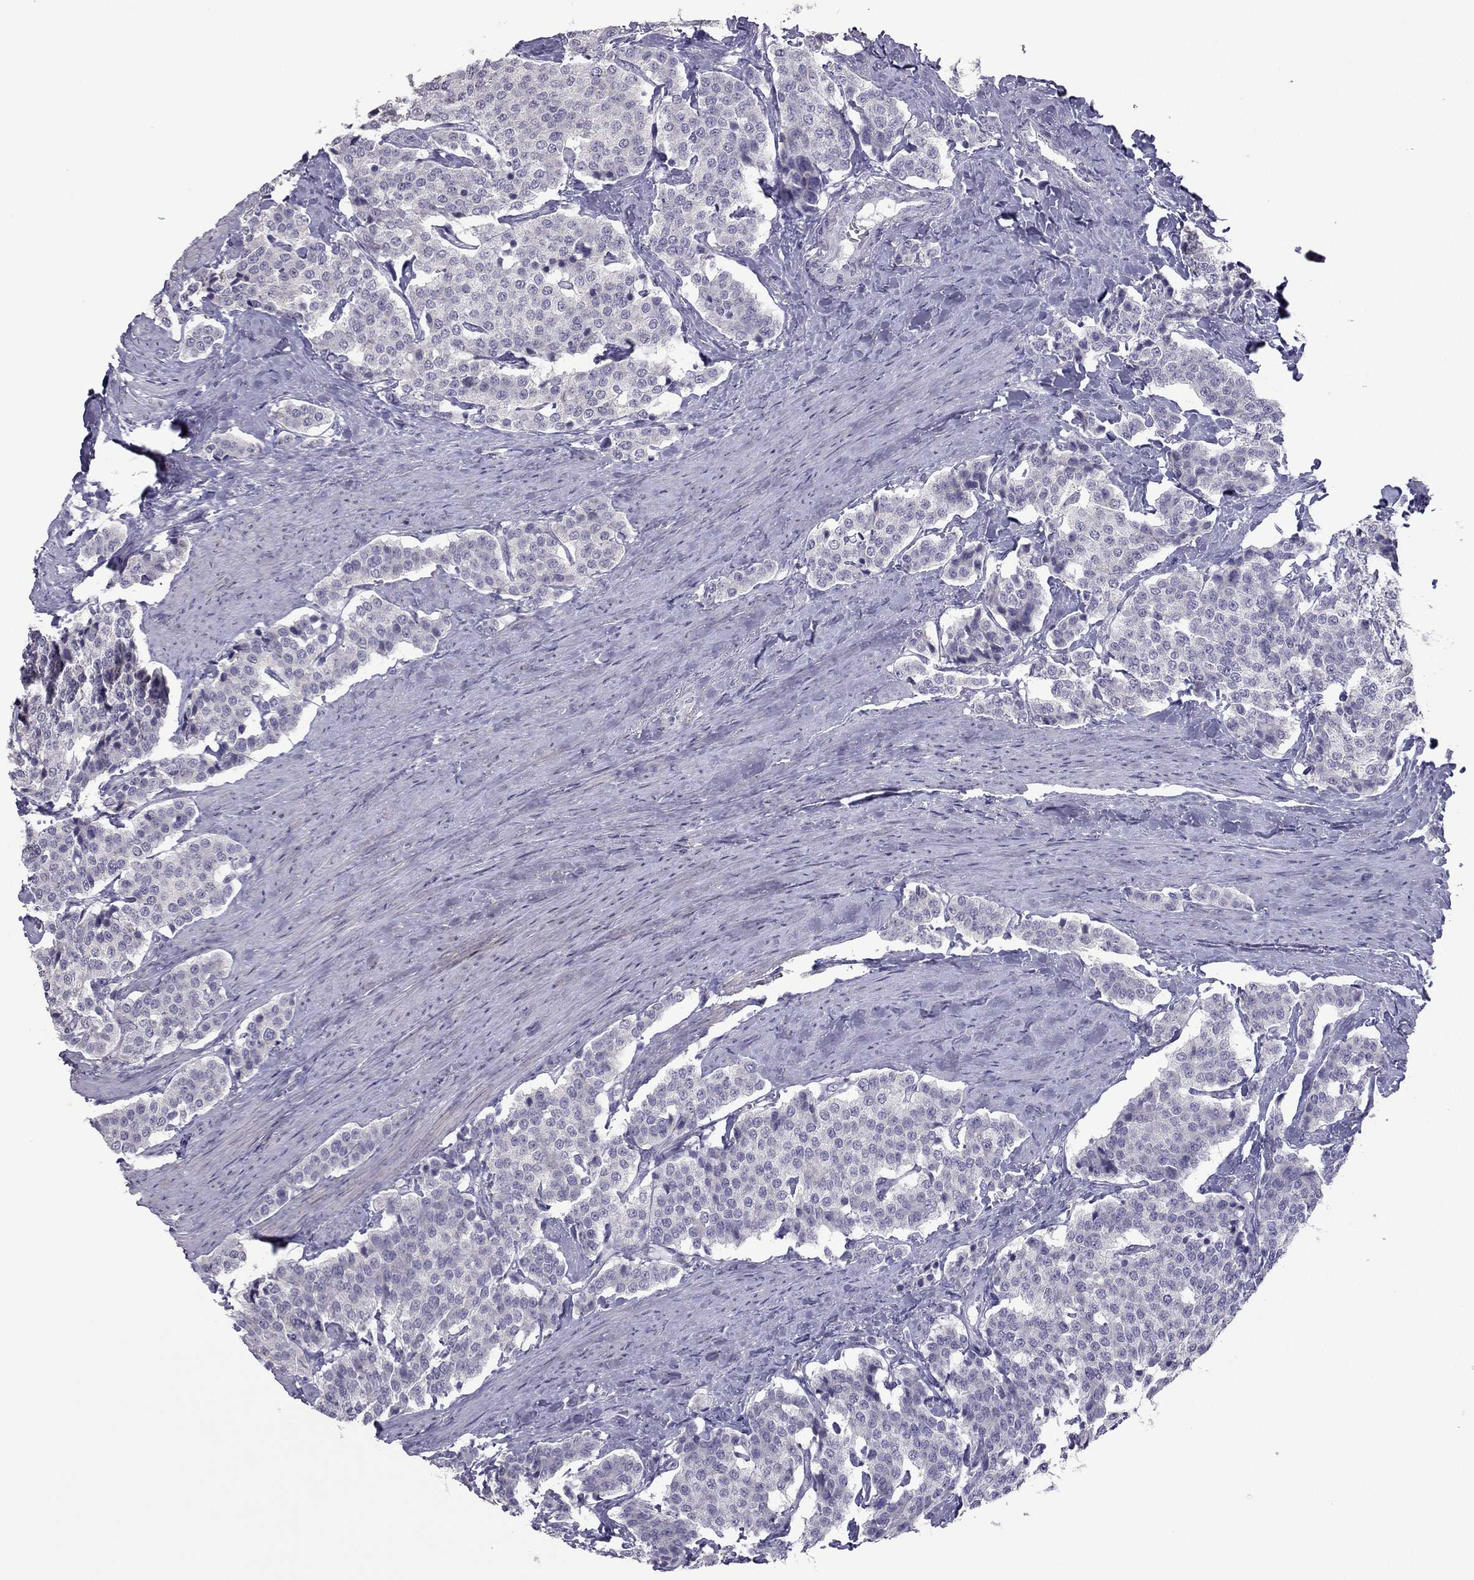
{"staining": {"intensity": "negative", "quantity": "none", "location": "none"}, "tissue": "carcinoid", "cell_type": "Tumor cells", "image_type": "cancer", "snomed": [{"axis": "morphology", "description": "Carcinoid, malignant, NOS"}, {"axis": "topography", "description": "Small intestine"}], "caption": "Immunohistochemical staining of human carcinoid demonstrates no significant expression in tumor cells.", "gene": "RGS8", "patient": {"sex": "female", "age": 58}}